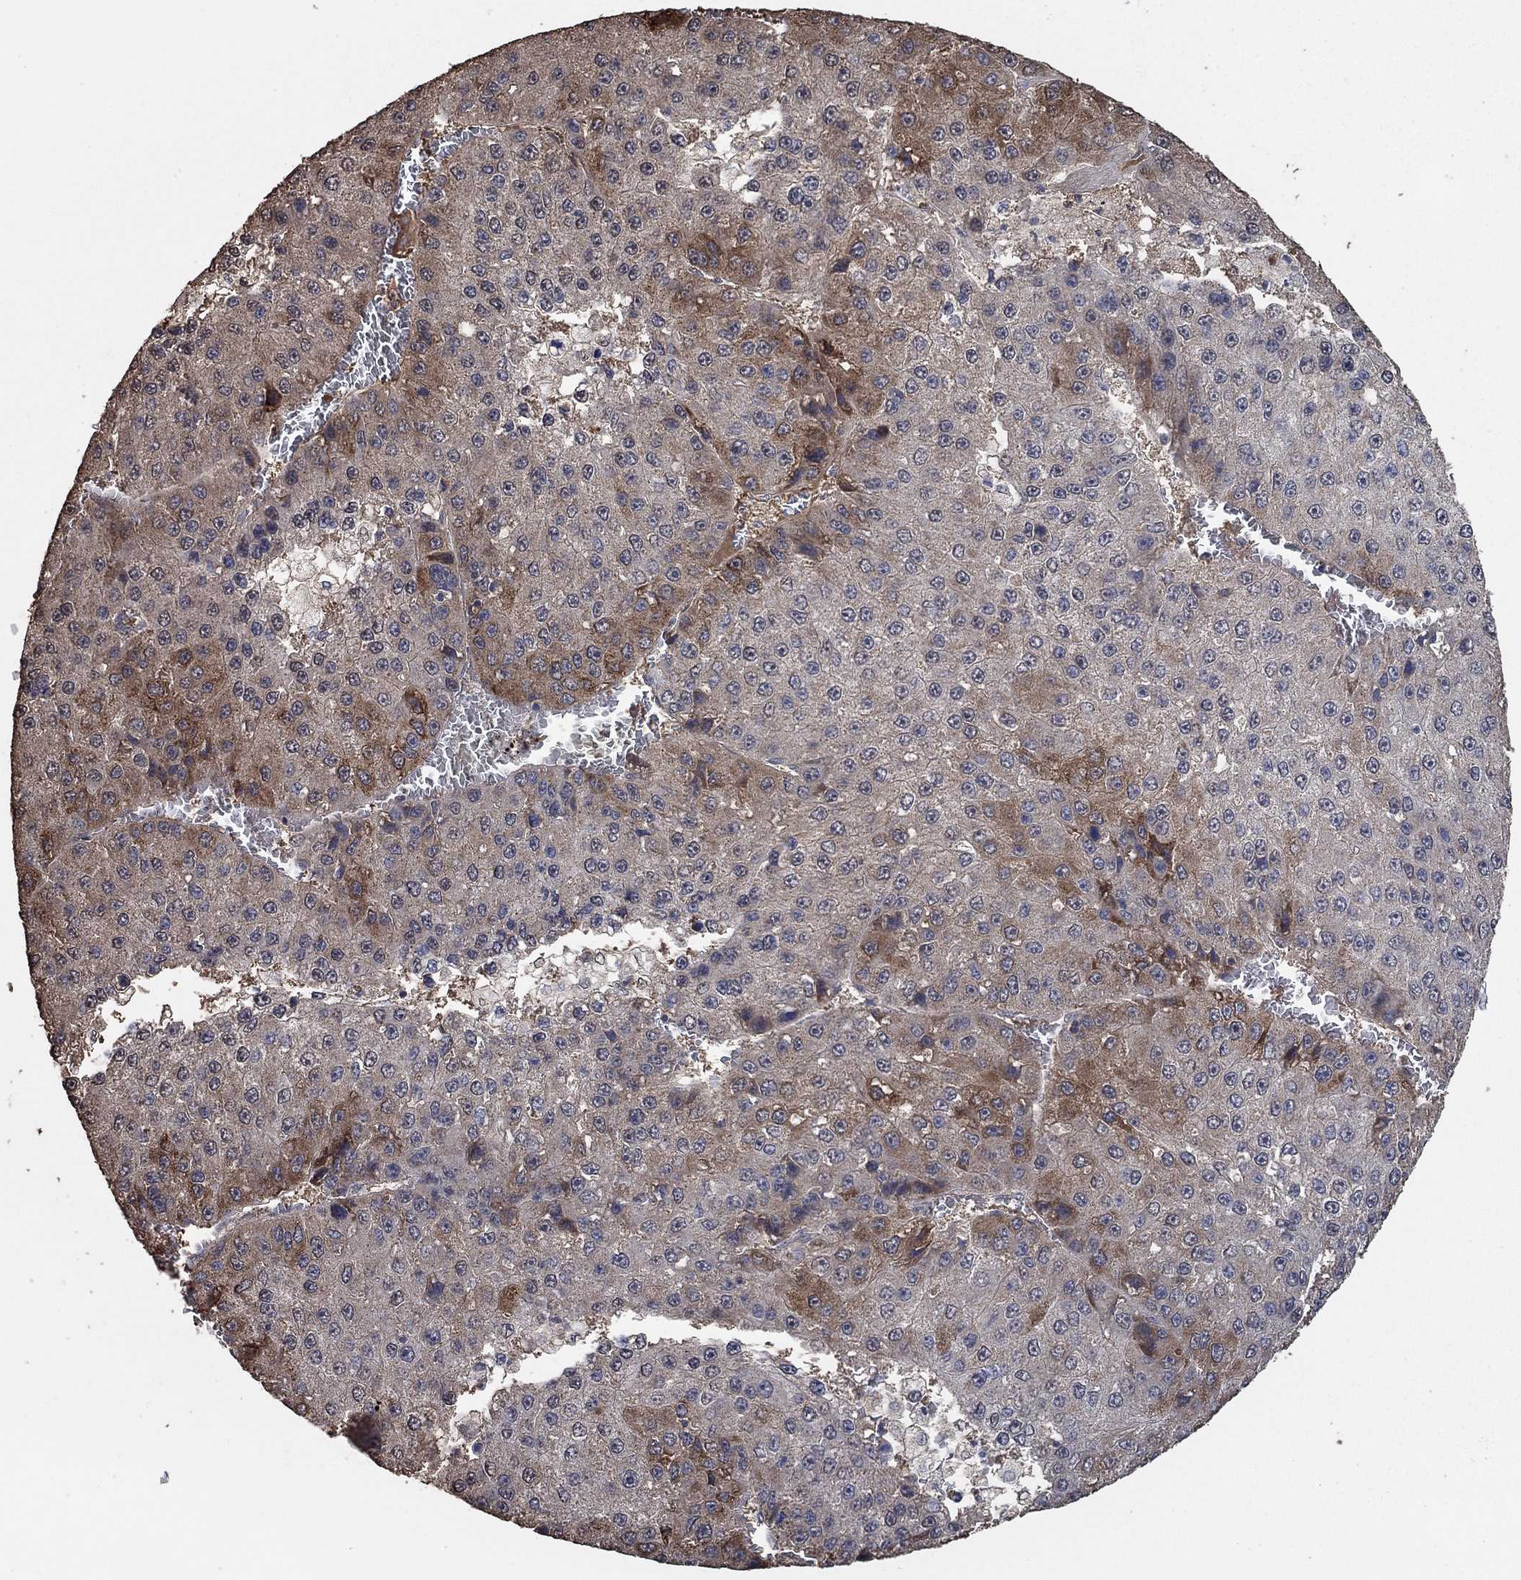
{"staining": {"intensity": "moderate", "quantity": "25%-75%", "location": "cytoplasmic/membranous"}, "tissue": "liver cancer", "cell_type": "Tumor cells", "image_type": "cancer", "snomed": [{"axis": "morphology", "description": "Carcinoma, Hepatocellular, NOS"}, {"axis": "topography", "description": "Liver"}], "caption": "Immunohistochemistry (IHC) image of neoplastic tissue: liver cancer (hepatocellular carcinoma) stained using immunohistochemistry reveals medium levels of moderate protein expression localized specifically in the cytoplasmic/membranous of tumor cells, appearing as a cytoplasmic/membranous brown color.", "gene": "MRPS24", "patient": {"sex": "female", "age": 73}}